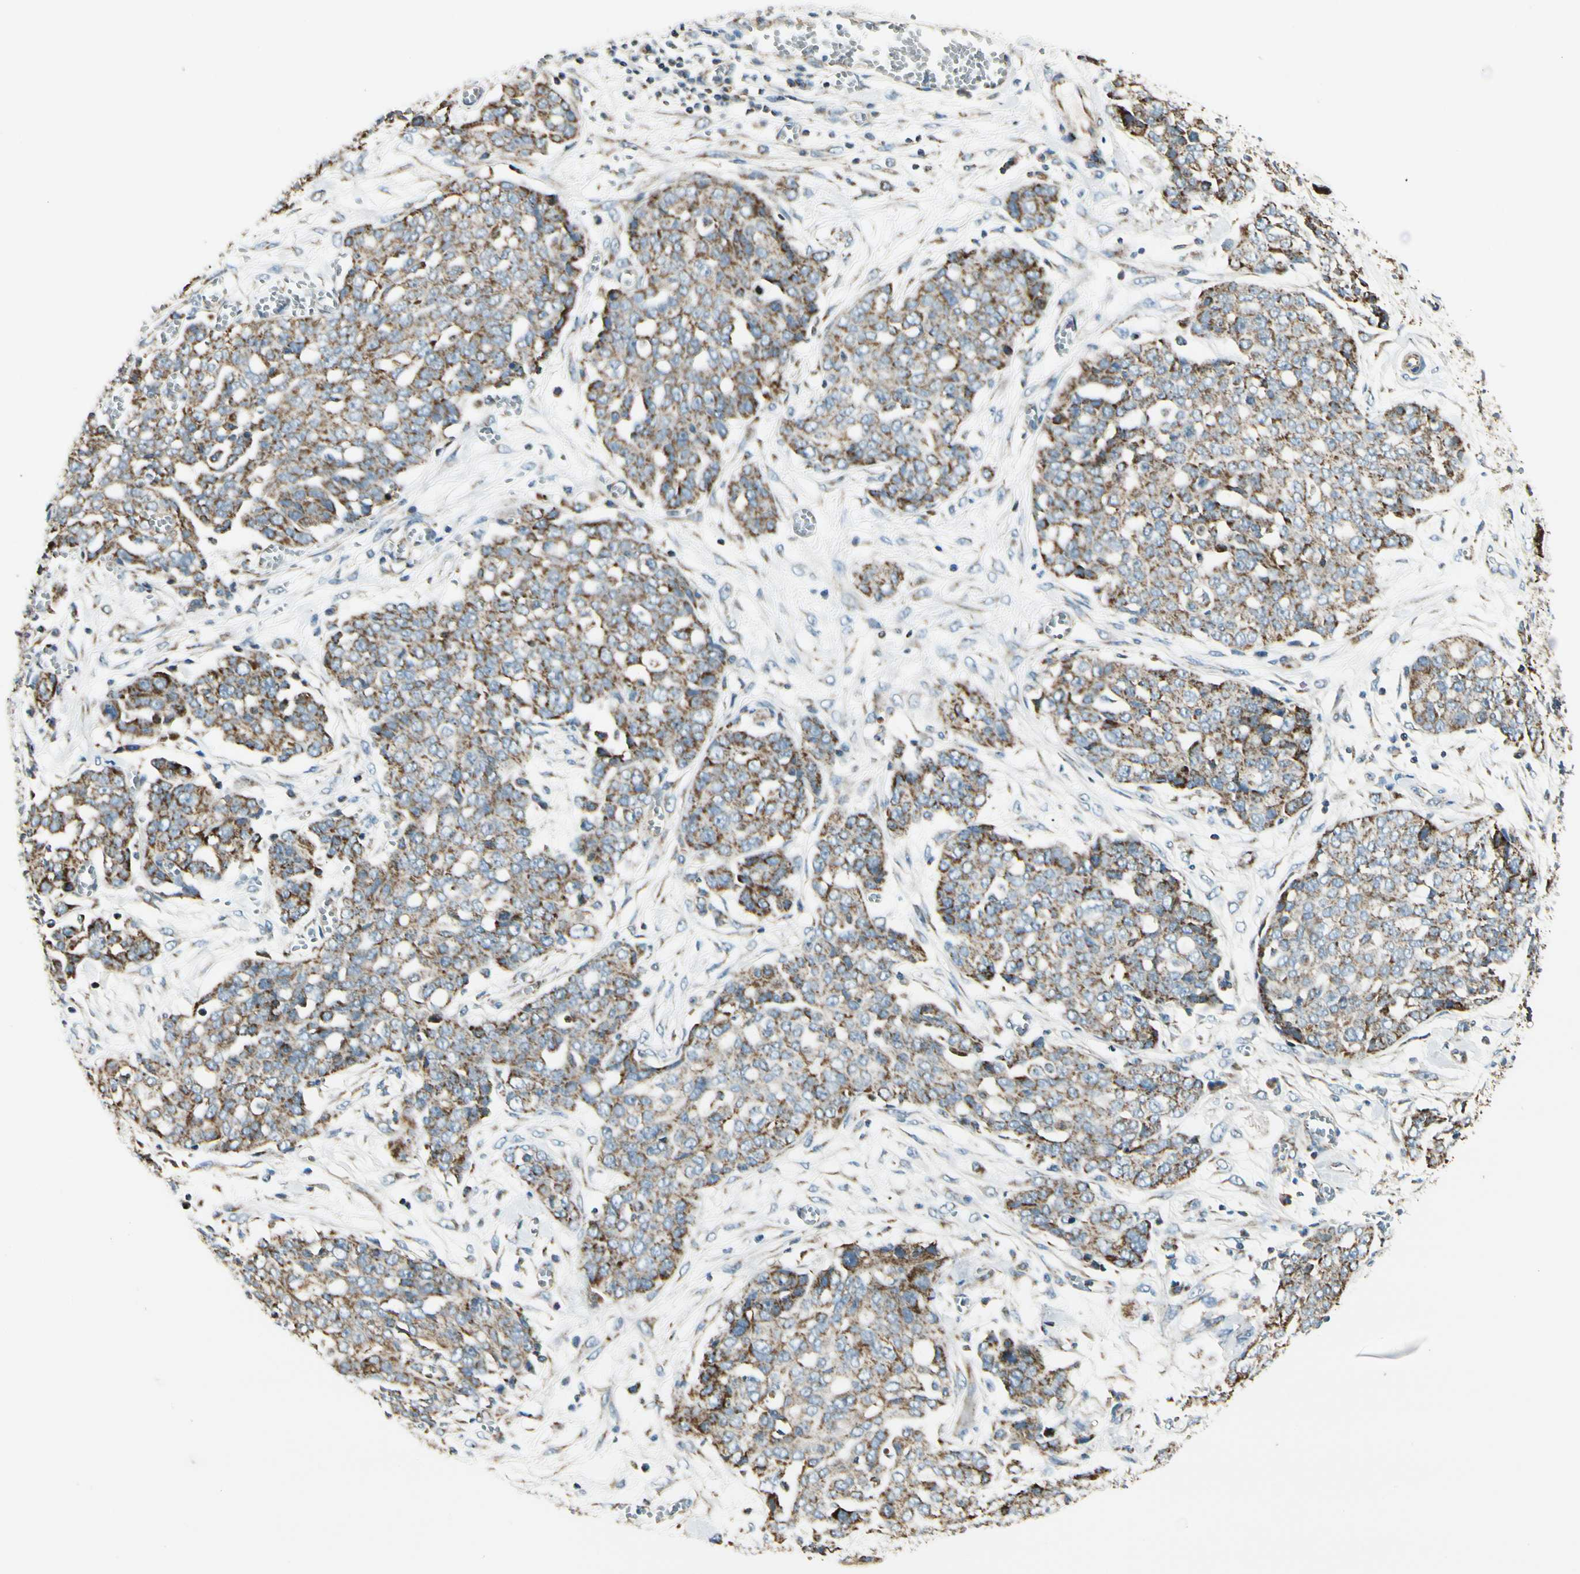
{"staining": {"intensity": "moderate", "quantity": "25%-75%", "location": "cytoplasmic/membranous"}, "tissue": "ovarian cancer", "cell_type": "Tumor cells", "image_type": "cancer", "snomed": [{"axis": "morphology", "description": "Cystadenocarcinoma, serous, NOS"}, {"axis": "topography", "description": "Soft tissue"}, {"axis": "topography", "description": "Ovary"}], "caption": "High-magnification brightfield microscopy of serous cystadenocarcinoma (ovarian) stained with DAB (brown) and counterstained with hematoxylin (blue). tumor cells exhibit moderate cytoplasmic/membranous positivity is present in about25%-75% of cells. Nuclei are stained in blue.", "gene": "EPHB3", "patient": {"sex": "female", "age": 57}}